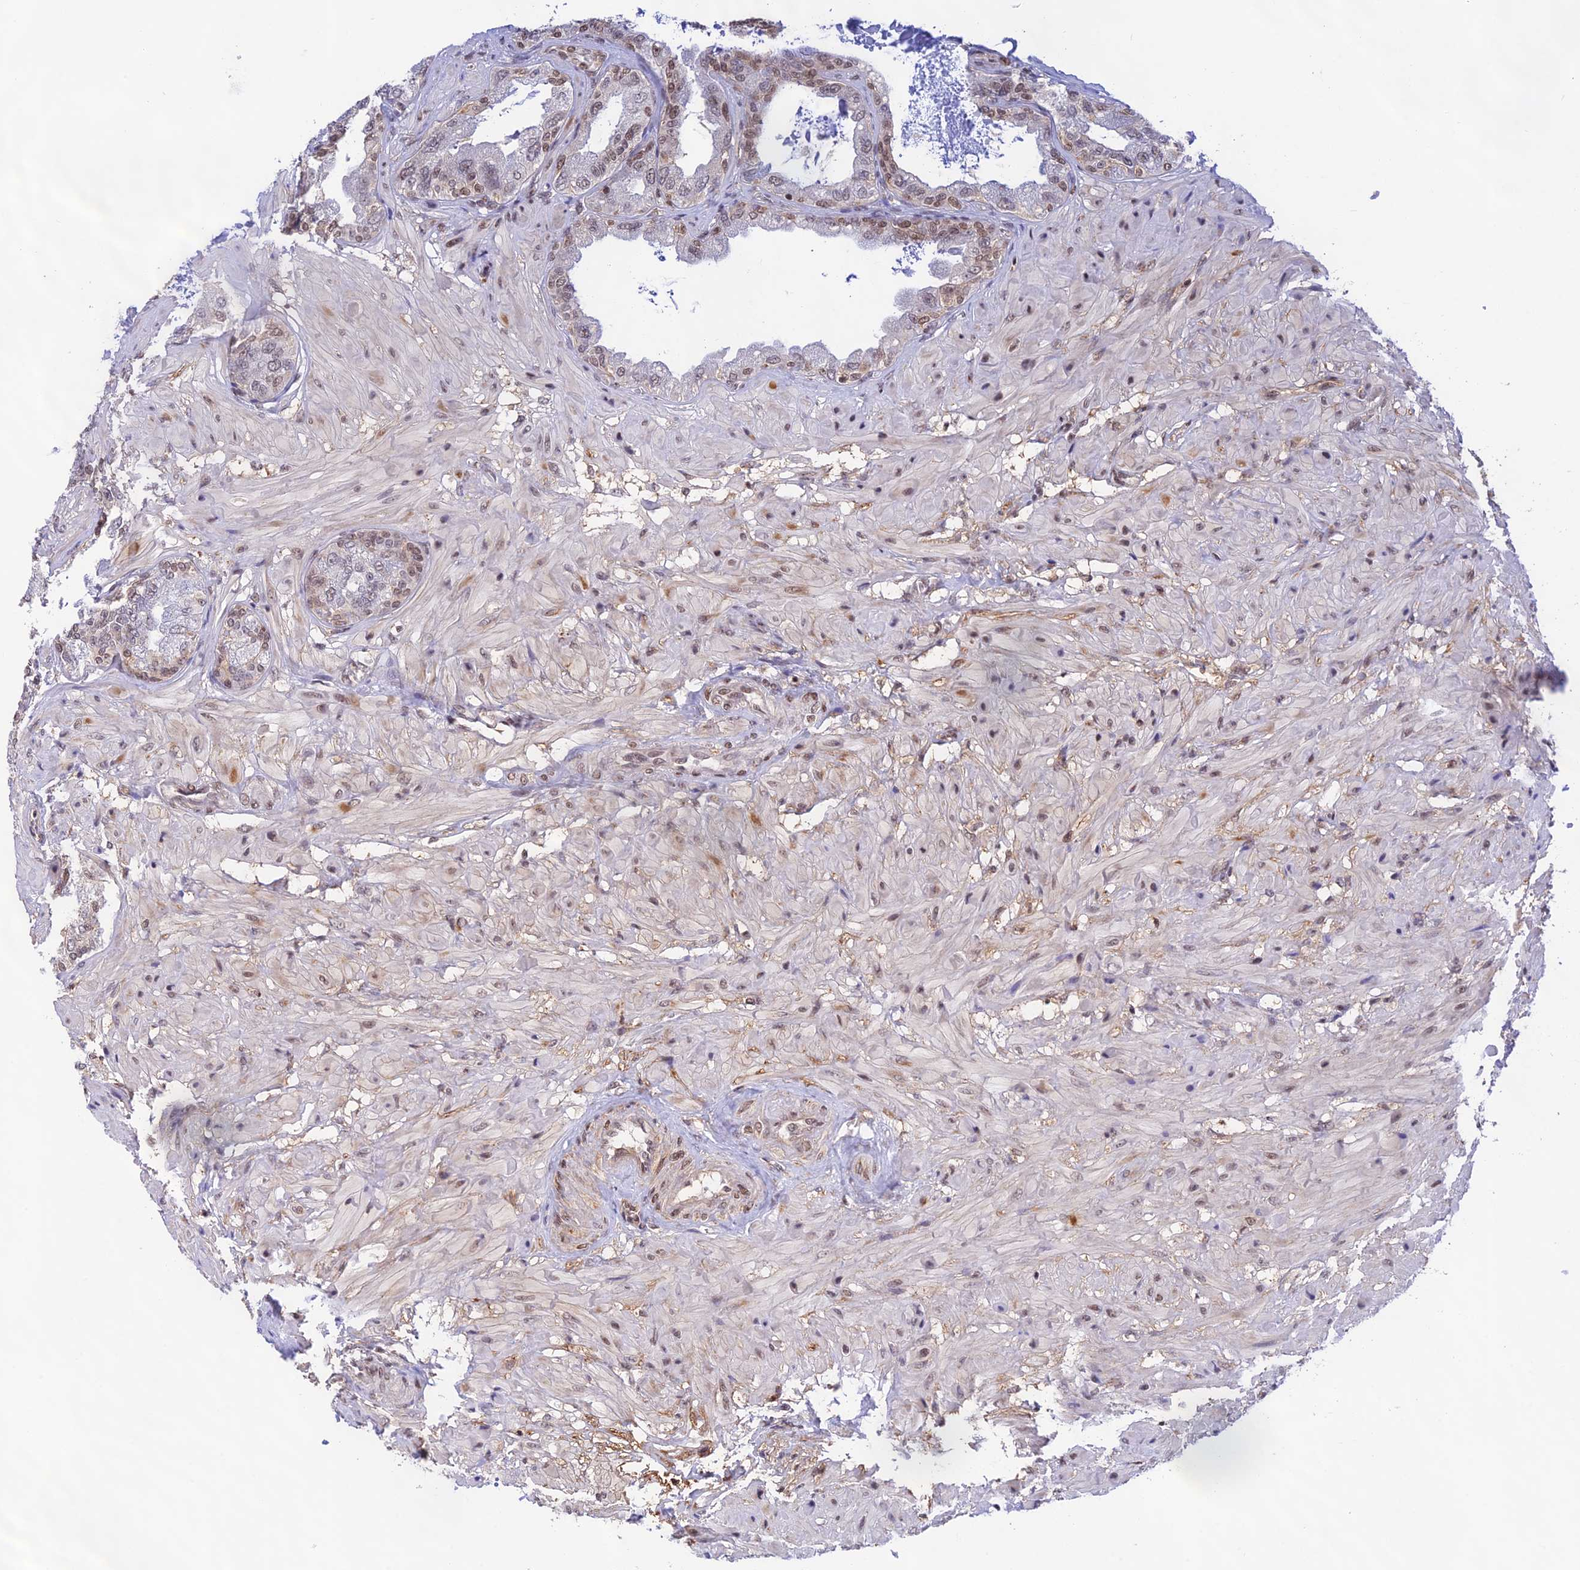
{"staining": {"intensity": "moderate", "quantity": ">75%", "location": "nuclear"}, "tissue": "seminal vesicle", "cell_type": "Glandular cells", "image_type": "normal", "snomed": [{"axis": "morphology", "description": "Normal tissue, NOS"}, {"axis": "topography", "description": "Seminal veicle"}], "caption": "A micrograph of seminal vesicle stained for a protein shows moderate nuclear brown staining in glandular cells. Nuclei are stained in blue.", "gene": "THAP11", "patient": {"sex": "male", "age": 63}}